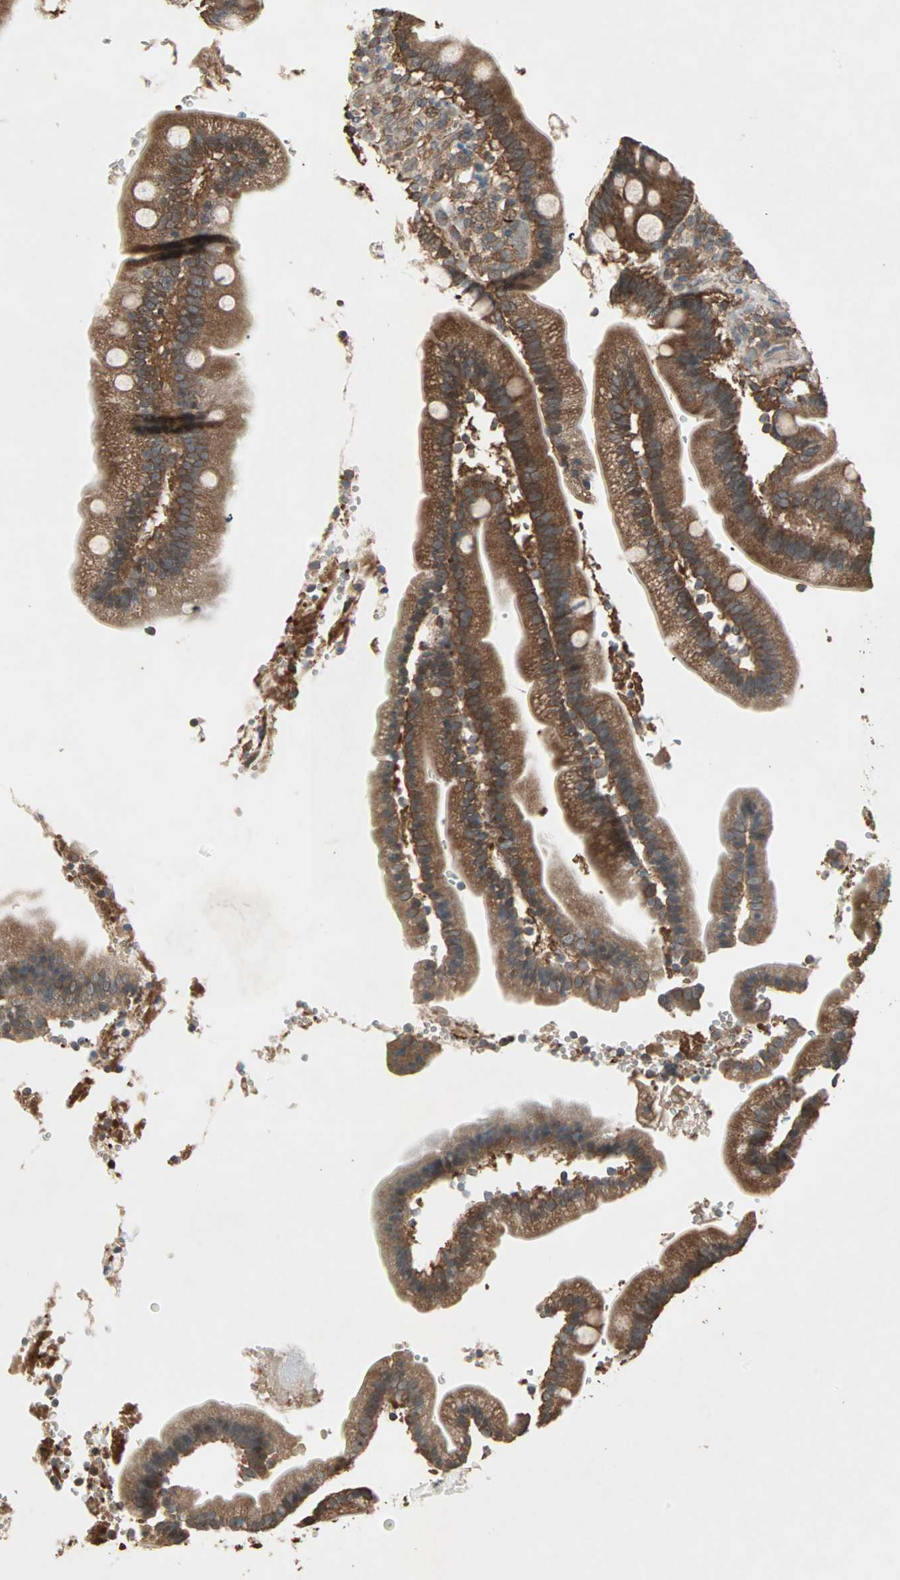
{"staining": {"intensity": "strong", "quantity": ">75%", "location": "cytoplasmic/membranous"}, "tissue": "duodenum", "cell_type": "Glandular cells", "image_type": "normal", "snomed": [{"axis": "morphology", "description": "Normal tissue, NOS"}, {"axis": "topography", "description": "Duodenum"}], "caption": "IHC of unremarkable human duodenum exhibits high levels of strong cytoplasmic/membranous staining in approximately >75% of glandular cells.", "gene": "UBAC1", "patient": {"sex": "male", "age": 66}}